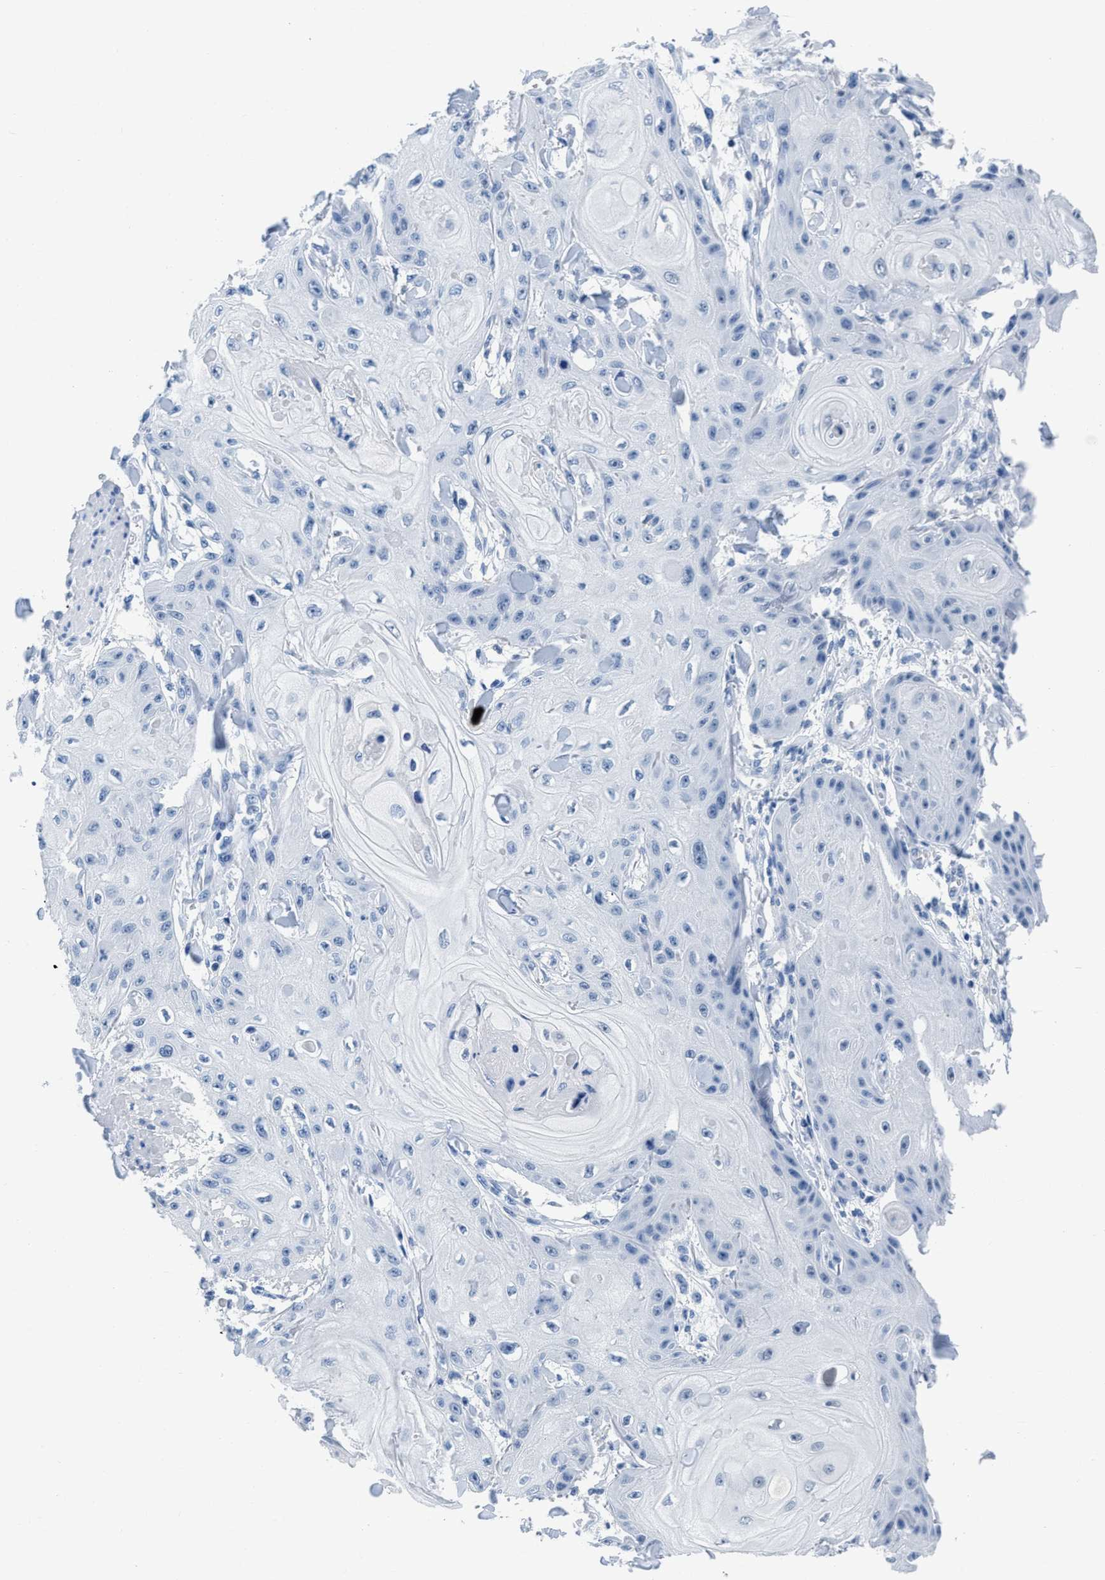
{"staining": {"intensity": "negative", "quantity": "none", "location": "none"}, "tissue": "skin cancer", "cell_type": "Tumor cells", "image_type": "cancer", "snomed": [{"axis": "morphology", "description": "Squamous cell carcinoma, NOS"}, {"axis": "topography", "description": "Skin"}], "caption": "Tumor cells show no significant positivity in squamous cell carcinoma (skin). (DAB immunohistochemistry (IHC) with hematoxylin counter stain).", "gene": "NFATC2", "patient": {"sex": "male", "age": 74}}